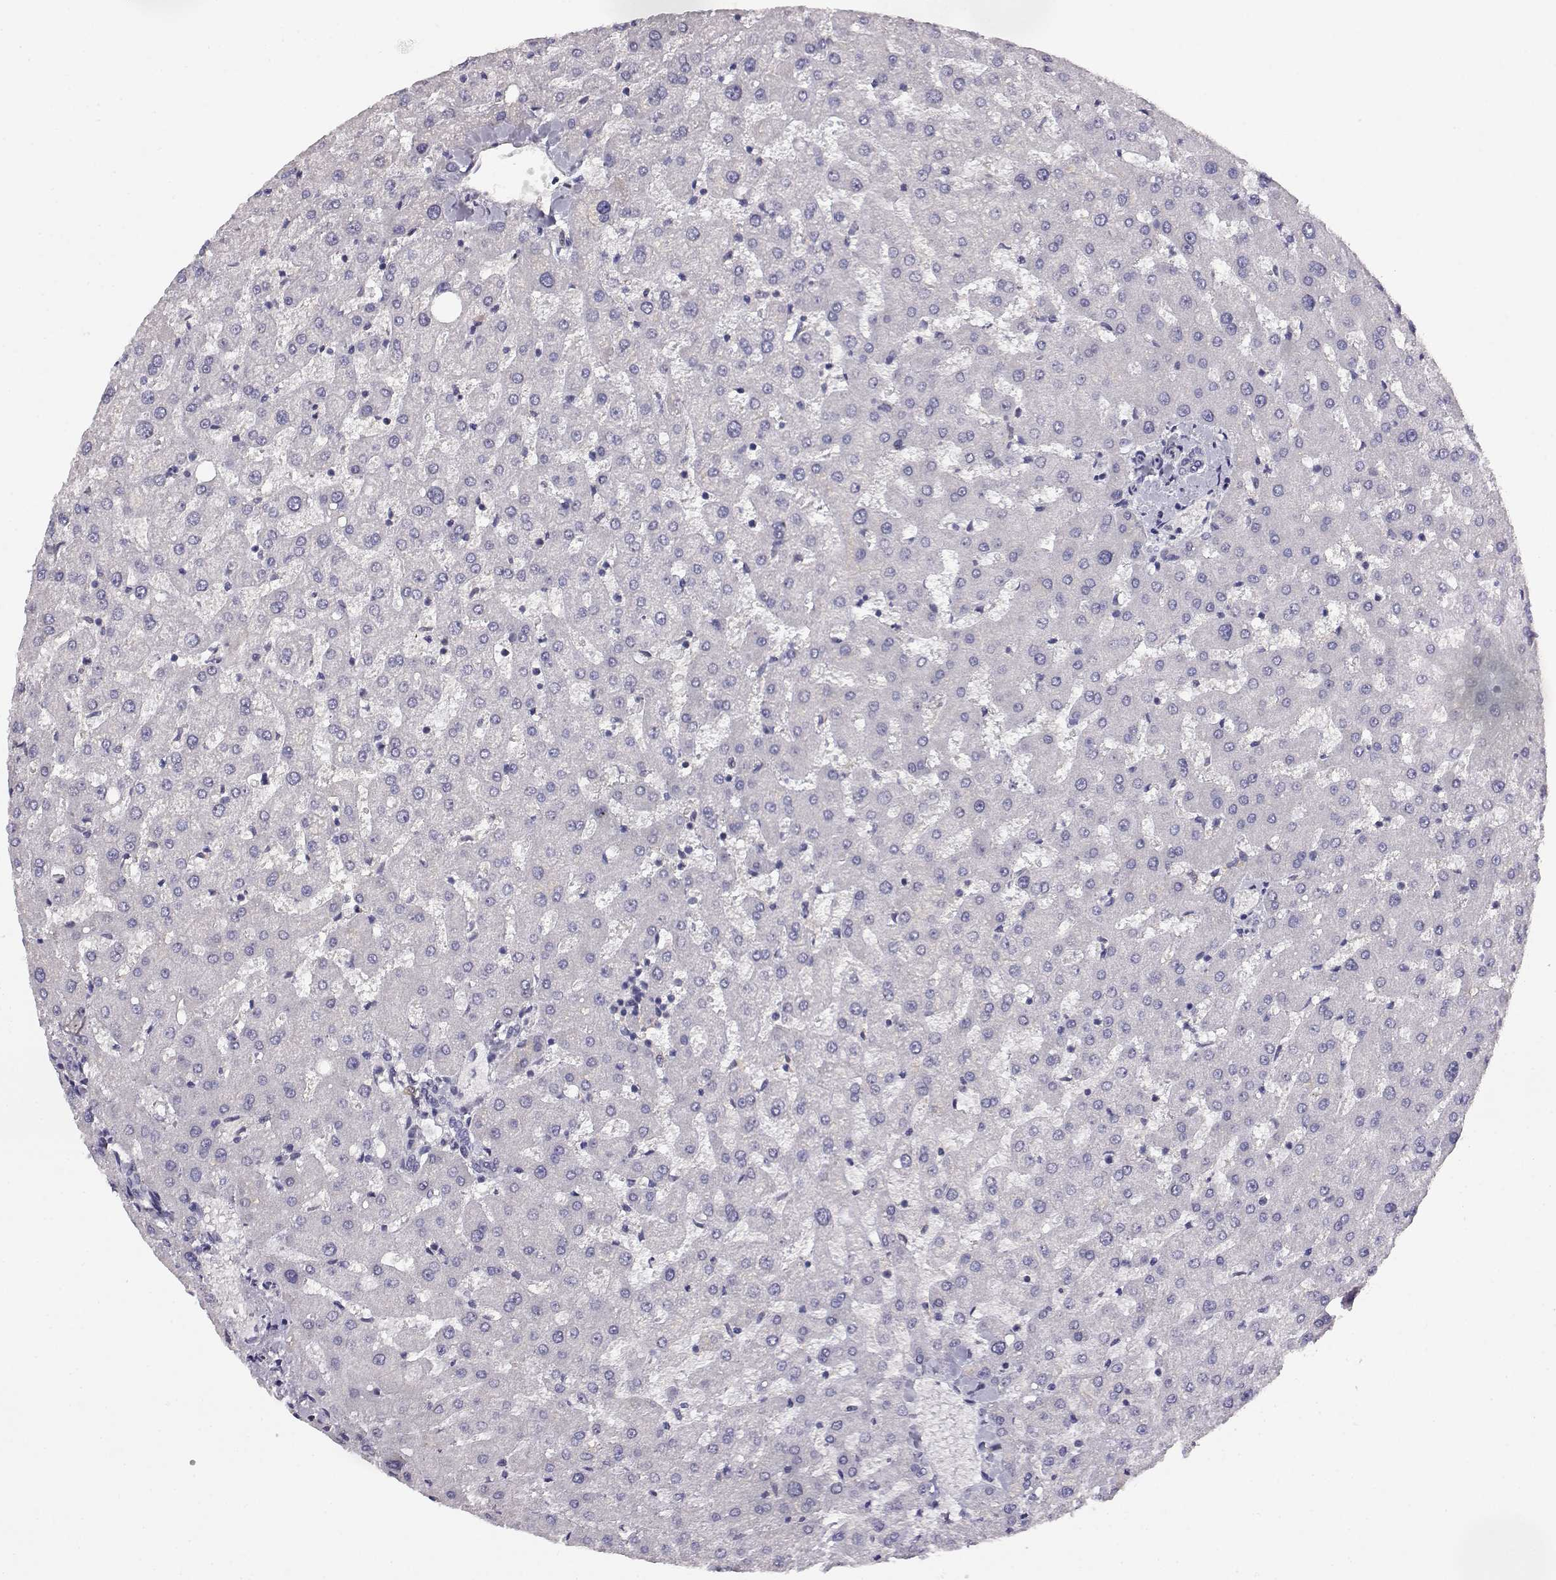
{"staining": {"intensity": "negative", "quantity": "none", "location": "none"}, "tissue": "liver", "cell_type": "Cholangiocytes", "image_type": "normal", "snomed": [{"axis": "morphology", "description": "Normal tissue, NOS"}, {"axis": "topography", "description": "Liver"}], "caption": "An IHC image of benign liver is shown. There is no staining in cholangiocytes of liver.", "gene": "AKR1B1", "patient": {"sex": "female", "age": 50}}